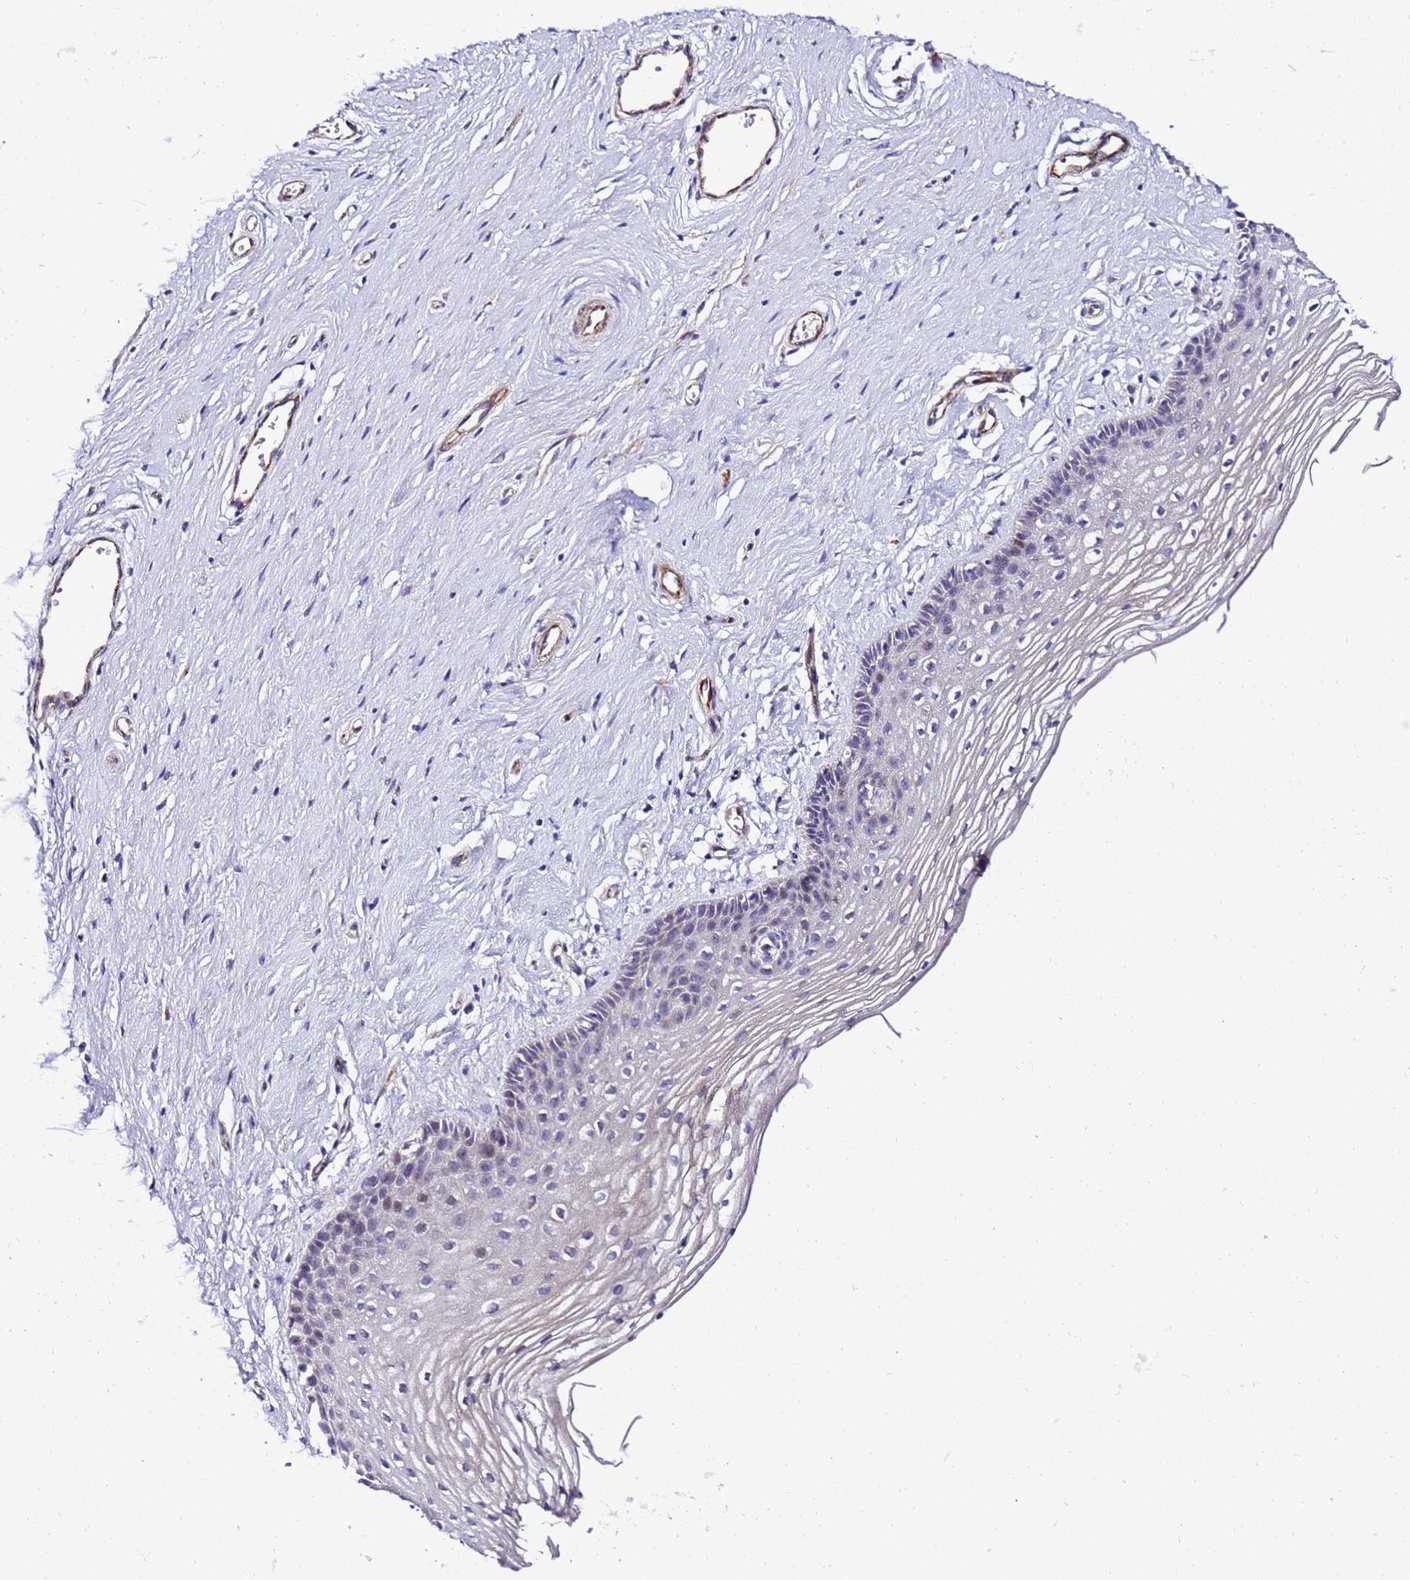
{"staining": {"intensity": "negative", "quantity": "none", "location": "none"}, "tissue": "vagina", "cell_type": "Squamous epithelial cells", "image_type": "normal", "snomed": [{"axis": "morphology", "description": "Normal tissue, NOS"}, {"axis": "topography", "description": "Vagina"}], "caption": "The immunohistochemistry (IHC) image has no significant expression in squamous epithelial cells of vagina.", "gene": "GZF1", "patient": {"sex": "female", "age": 46}}